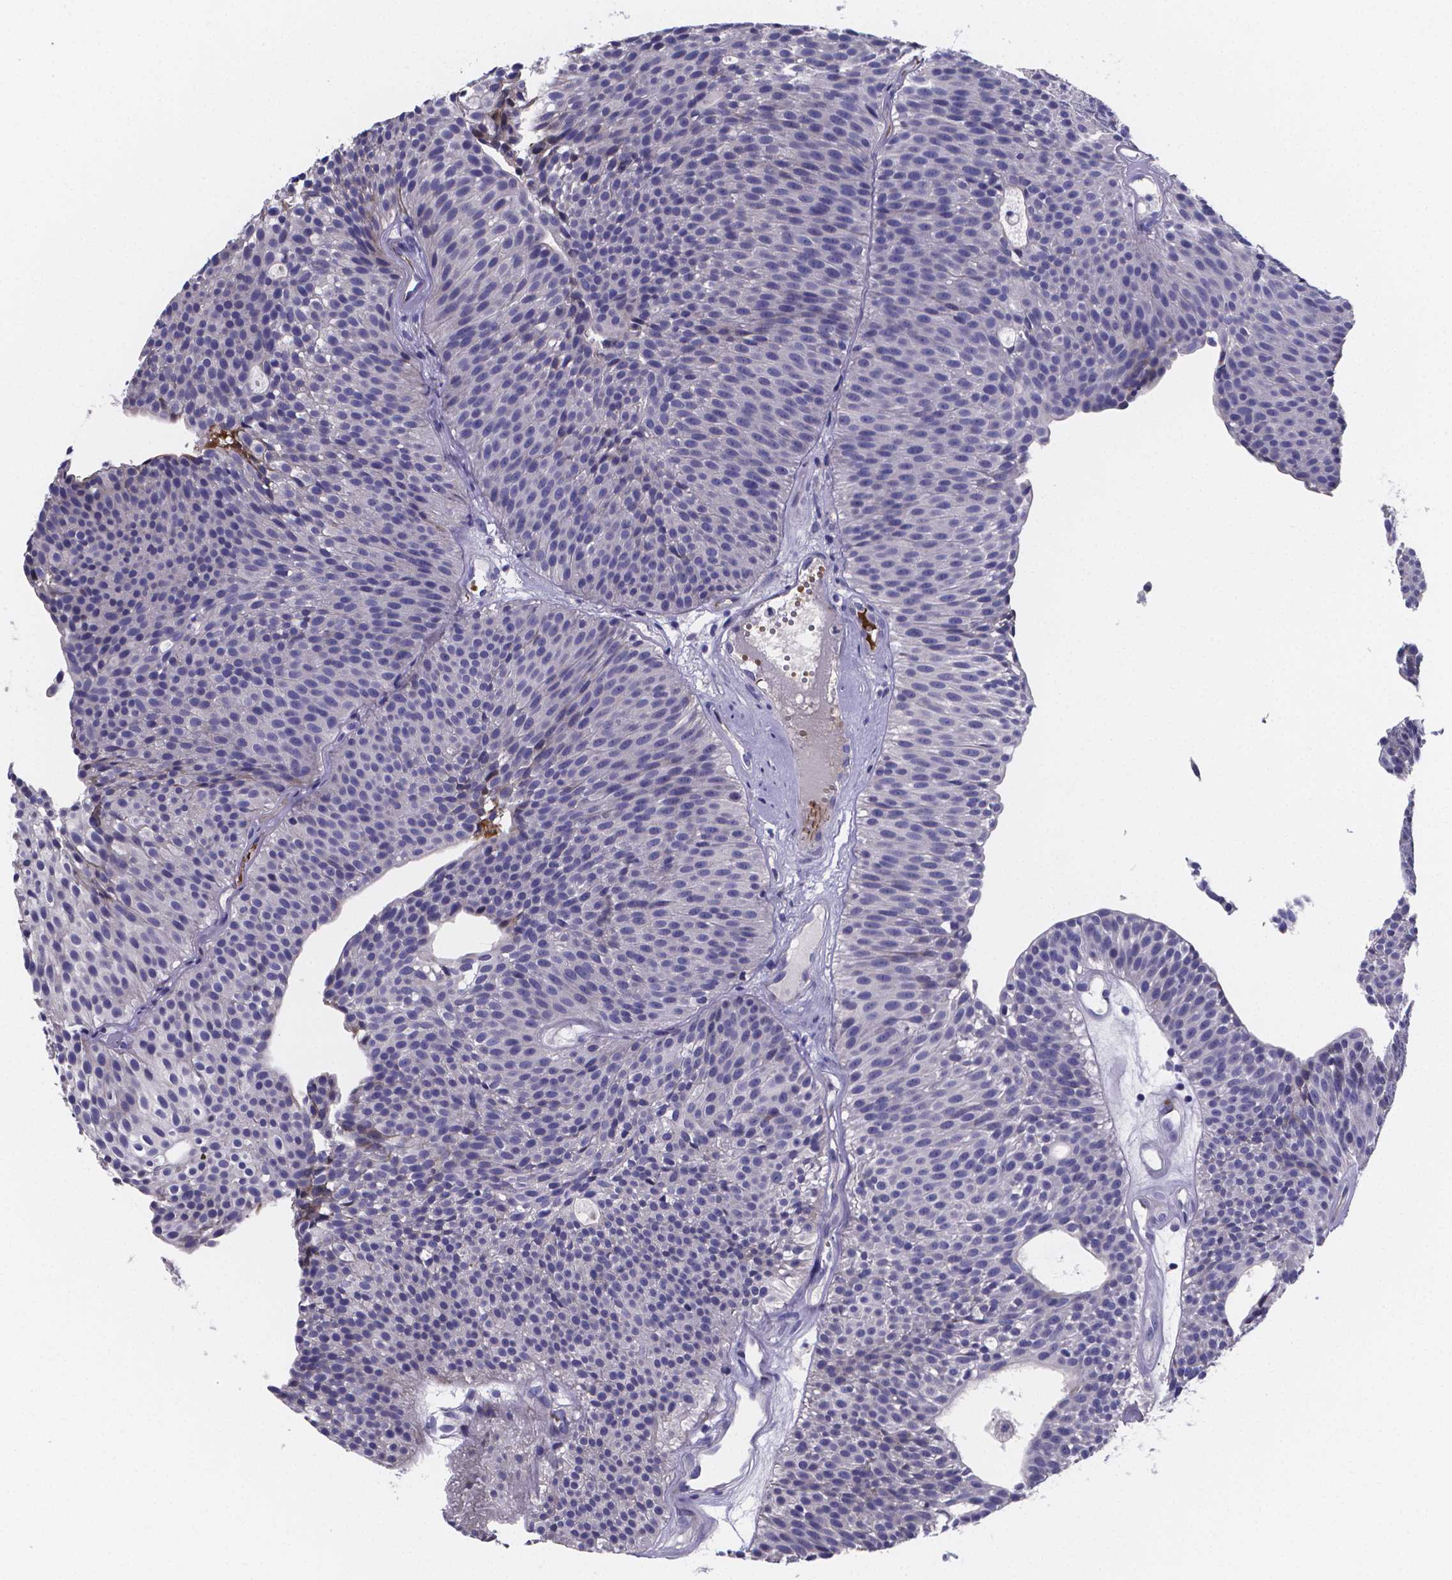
{"staining": {"intensity": "negative", "quantity": "none", "location": "none"}, "tissue": "urothelial cancer", "cell_type": "Tumor cells", "image_type": "cancer", "snomed": [{"axis": "morphology", "description": "Urothelial carcinoma, Low grade"}, {"axis": "topography", "description": "Urinary bladder"}], "caption": "A photomicrograph of human urothelial carcinoma (low-grade) is negative for staining in tumor cells. (Stains: DAB IHC with hematoxylin counter stain, Microscopy: brightfield microscopy at high magnification).", "gene": "GABRA3", "patient": {"sex": "male", "age": 63}}